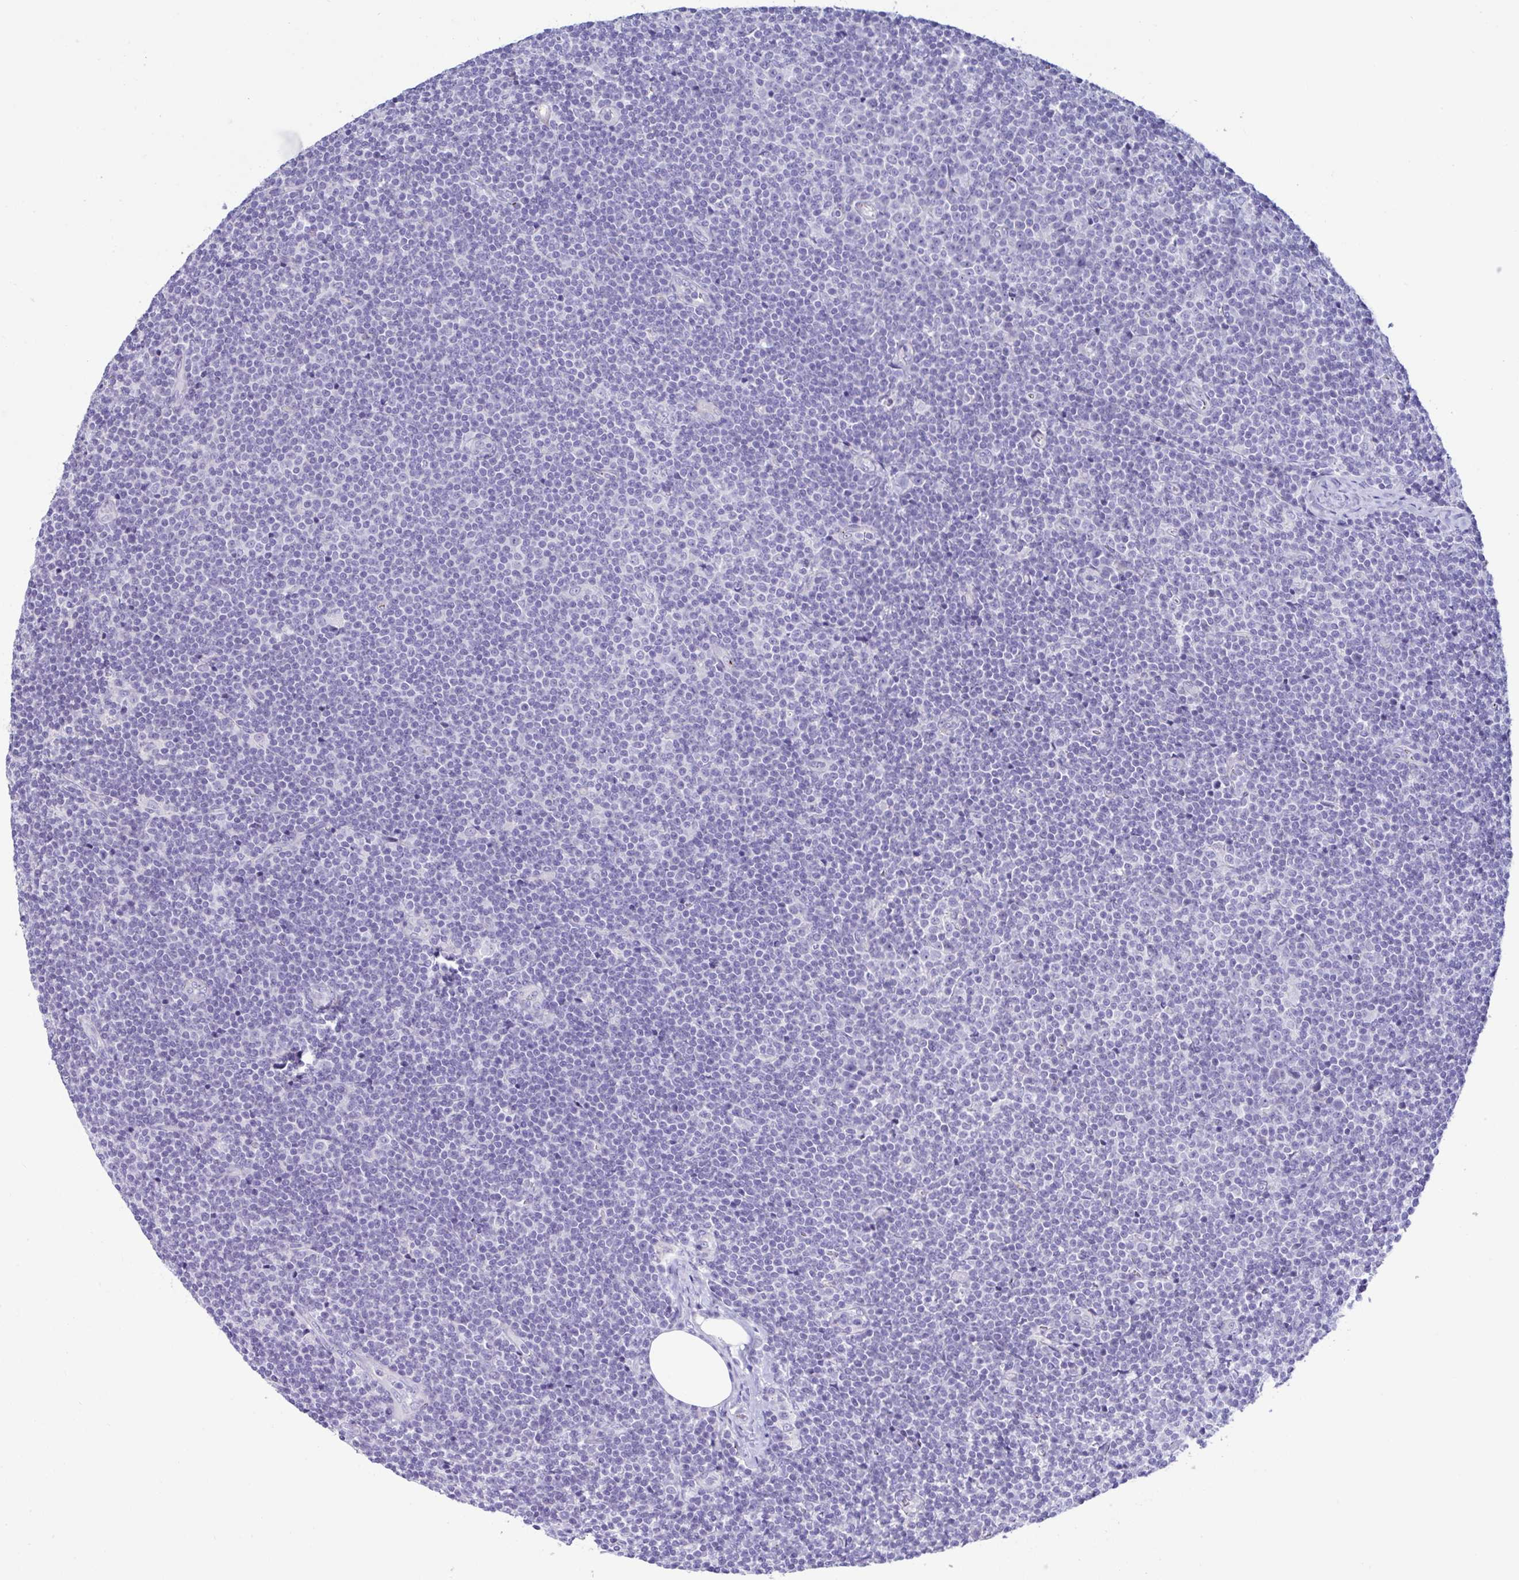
{"staining": {"intensity": "negative", "quantity": "none", "location": "none"}, "tissue": "lymphoma", "cell_type": "Tumor cells", "image_type": "cancer", "snomed": [{"axis": "morphology", "description": "Malignant lymphoma, non-Hodgkin's type, Low grade"}, {"axis": "topography", "description": "Lymph node"}], "caption": "Lymphoma stained for a protein using immunohistochemistry shows no expression tumor cells.", "gene": "MED11", "patient": {"sex": "male", "age": 48}}